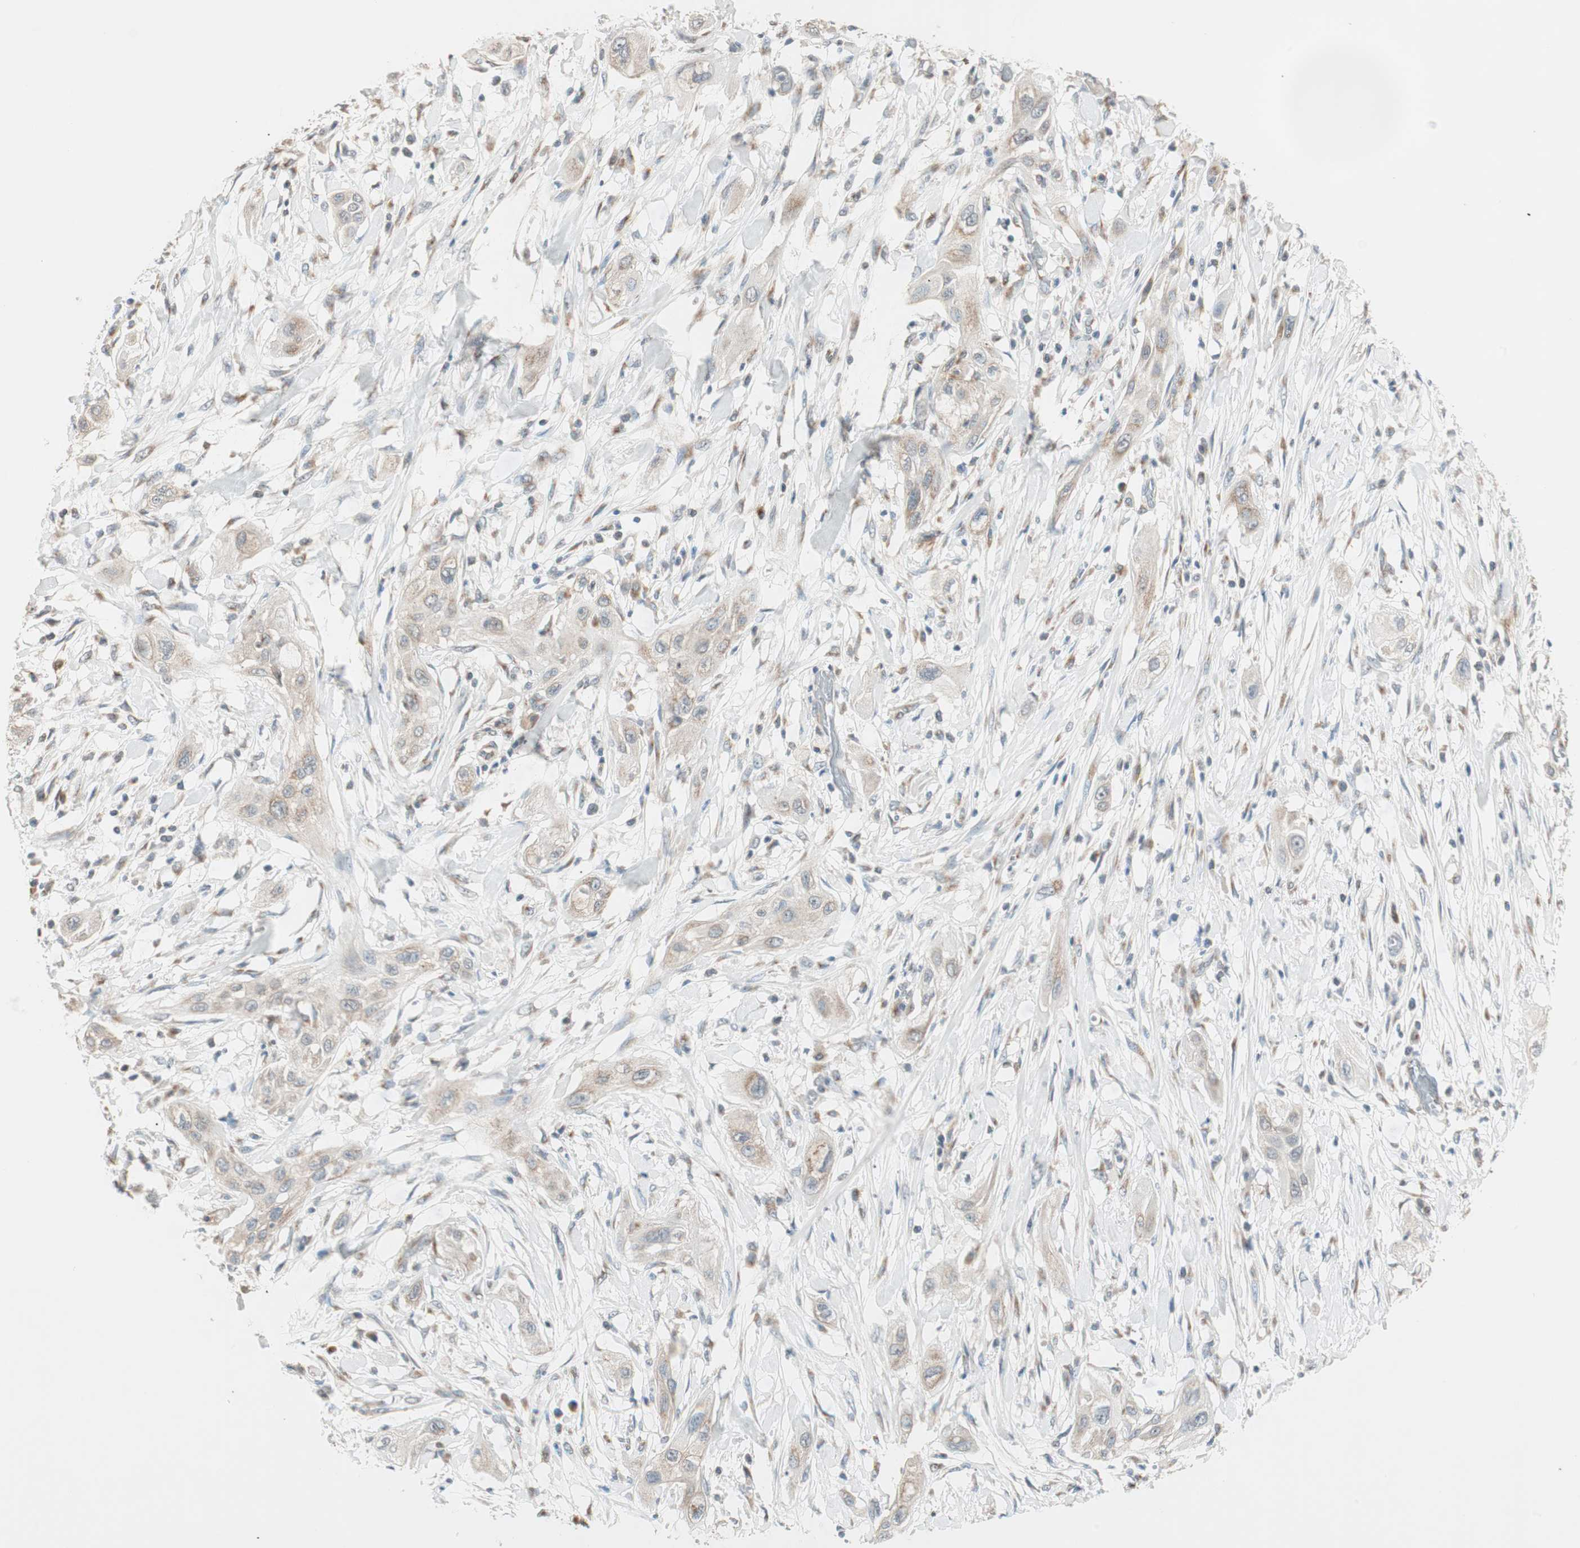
{"staining": {"intensity": "weak", "quantity": "25%-75%", "location": "cytoplasmic/membranous"}, "tissue": "lung cancer", "cell_type": "Tumor cells", "image_type": "cancer", "snomed": [{"axis": "morphology", "description": "Squamous cell carcinoma, NOS"}, {"axis": "topography", "description": "Lung"}], "caption": "Weak cytoplasmic/membranous protein staining is identified in about 25%-75% of tumor cells in lung cancer.", "gene": "SEC16A", "patient": {"sex": "female", "age": 47}}